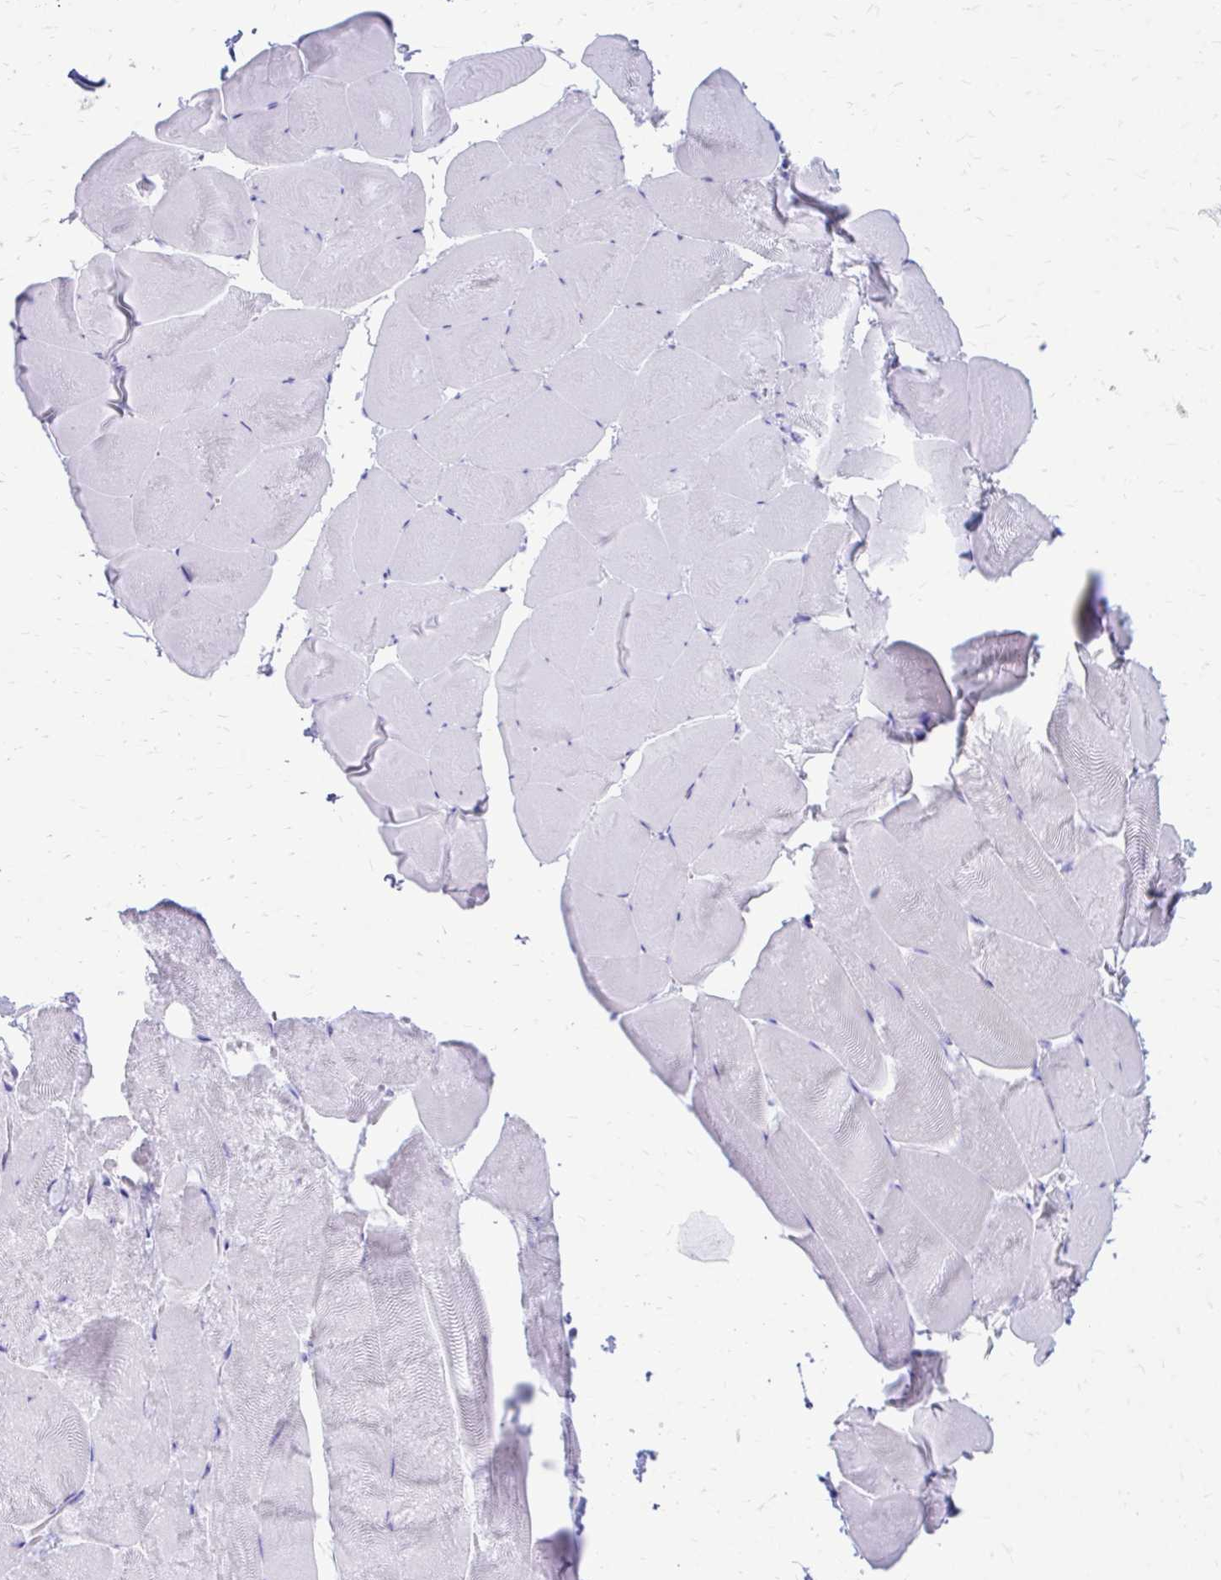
{"staining": {"intensity": "negative", "quantity": "none", "location": "none"}, "tissue": "skeletal muscle", "cell_type": "Myocytes", "image_type": "normal", "snomed": [{"axis": "morphology", "description": "Normal tissue, NOS"}, {"axis": "topography", "description": "Skeletal muscle"}], "caption": "The IHC micrograph has no significant positivity in myocytes of skeletal muscle.", "gene": "ZNF699", "patient": {"sex": "female", "age": 64}}